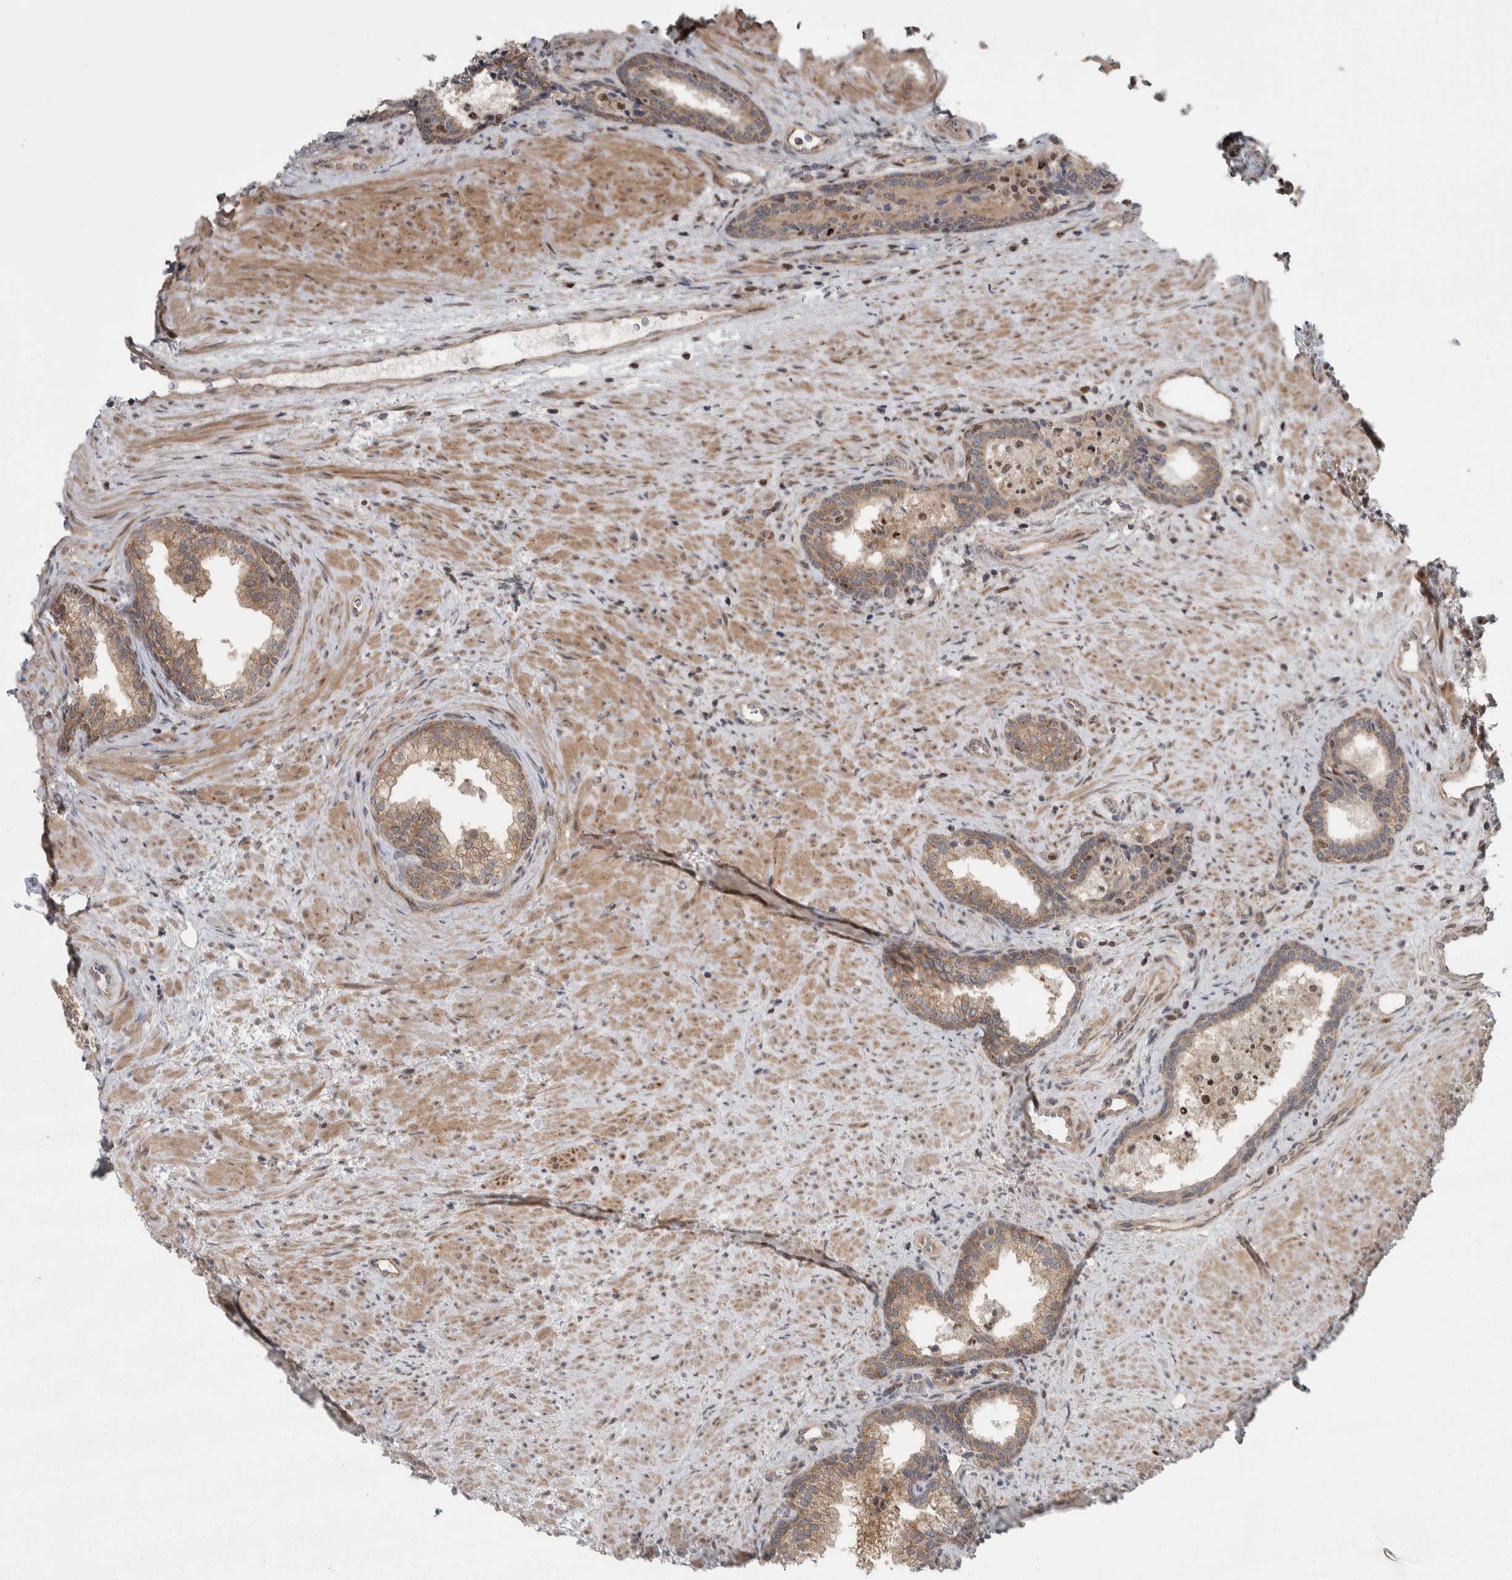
{"staining": {"intensity": "moderate", "quantity": ">75%", "location": "cytoplasmic/membranous"}, "tissue": "prostate", "cell_type": "Glandular cells", "image_type": "normal", "snomed": [{"axis": "morphology", "description": "Normal tissue, NOS"}, {"axis": "topography", "description": "Prostate"}], "caption": "DAB immunohistochemical staining of unremarkable prostate displays moderate cytoplasmic/membranous protein positivity in approximately >75% of glandular cells. The staining was performed using DAB to visualize the protein expression in brown, while the nuclei were stained in blue with hematoxylin (Magnification: 20x).", "gene": "CWC27", "patient": {"sex": "male", "age": 76}}